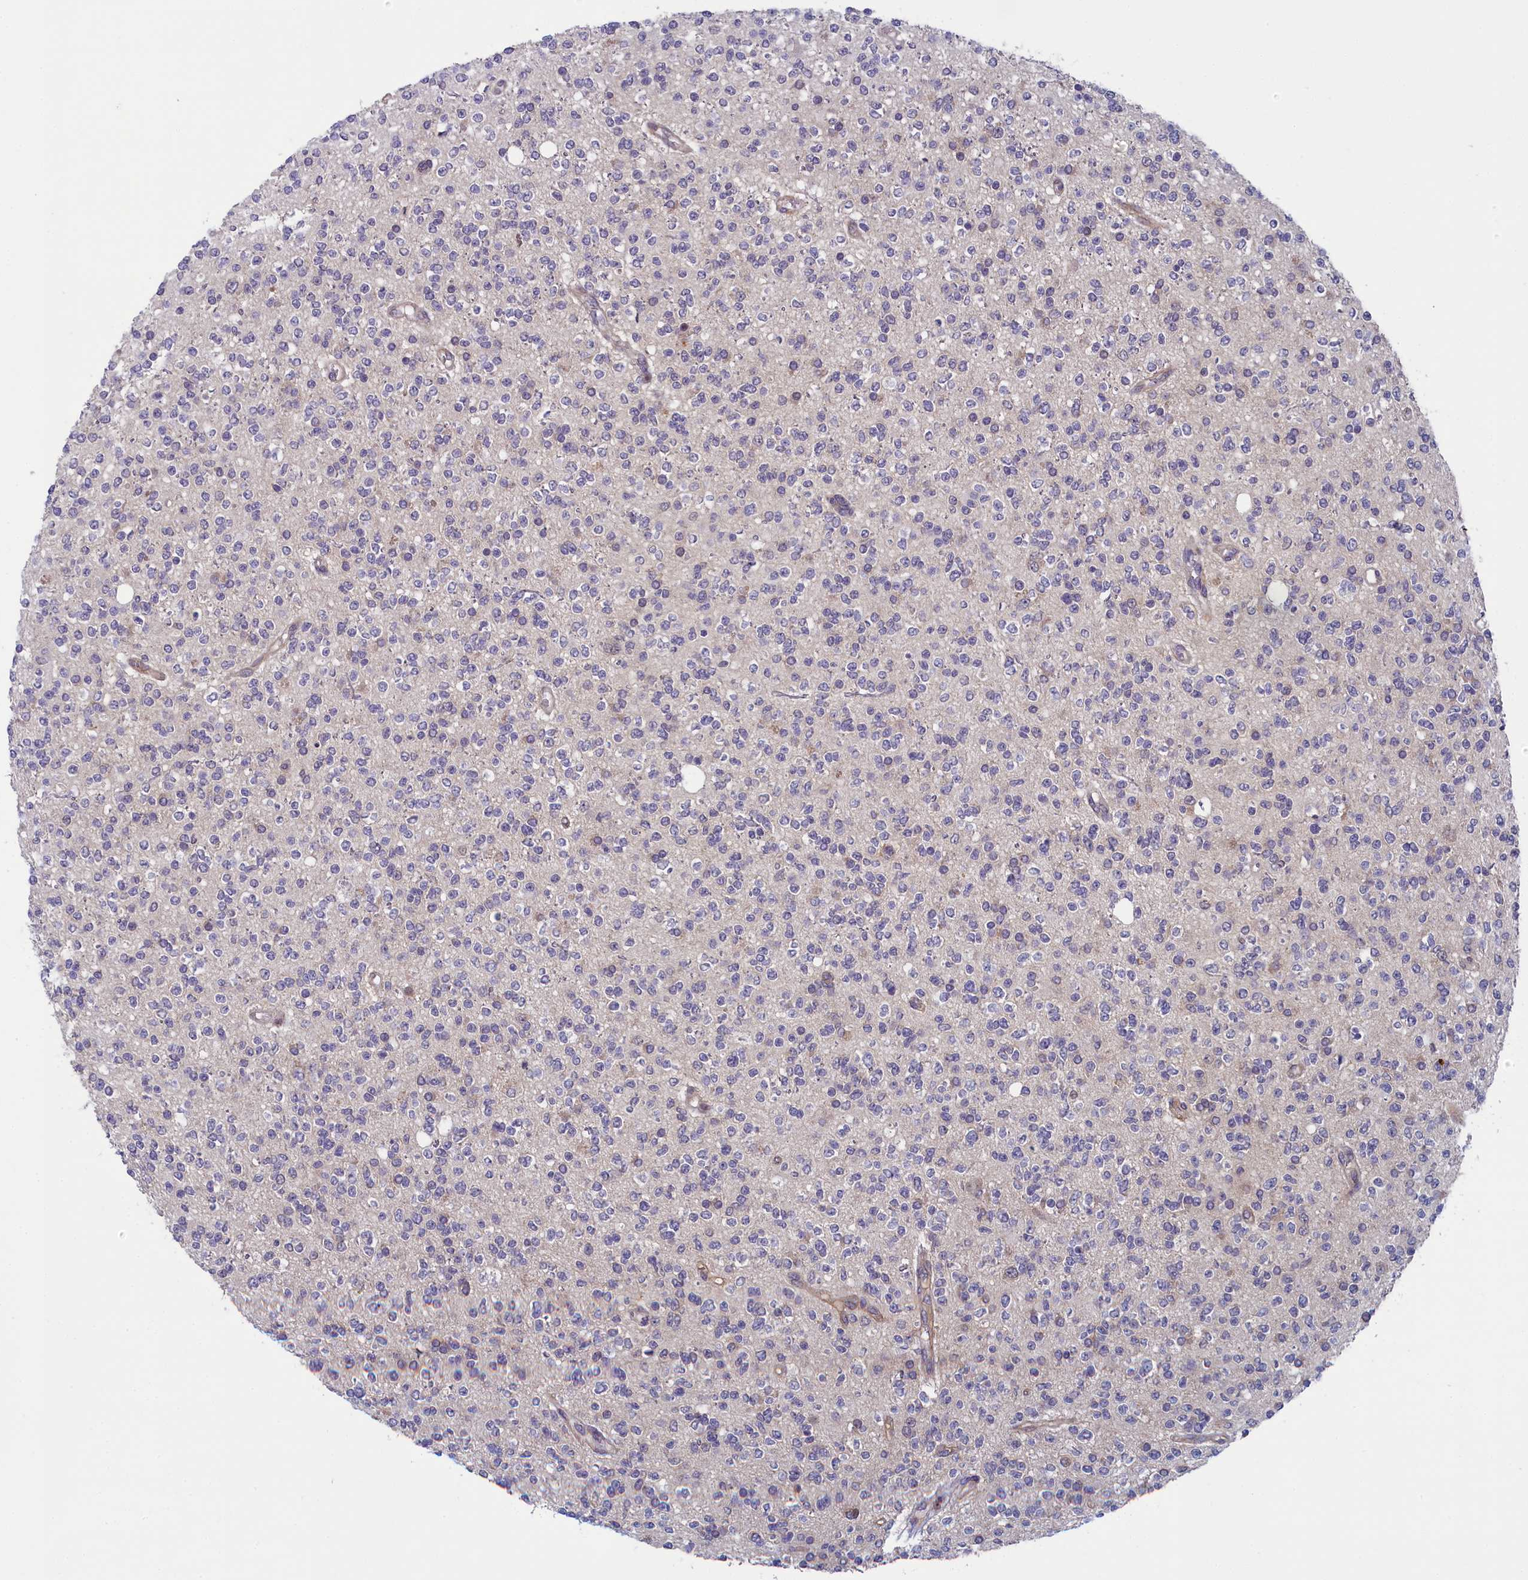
{"staining": {"intensity": "negative", "quantity": "none", "location": "none"}, "tissue": "glioma", "cell_type": "Tumor cells", "image_type": "cancer", "snomed": [{"axis": "morphology", "description": "Glioma, malignant, High grade"}, {"axis": "topography", "description": "Brain"}], "caption": "An immunohistochemistry image of malignant glioma (high-grade) is shown. There is no staining in tumor cells of malignant glioma (high-grade).", "gene": "ANKRD39", "patient": {"sex": "male", "age": 34}}